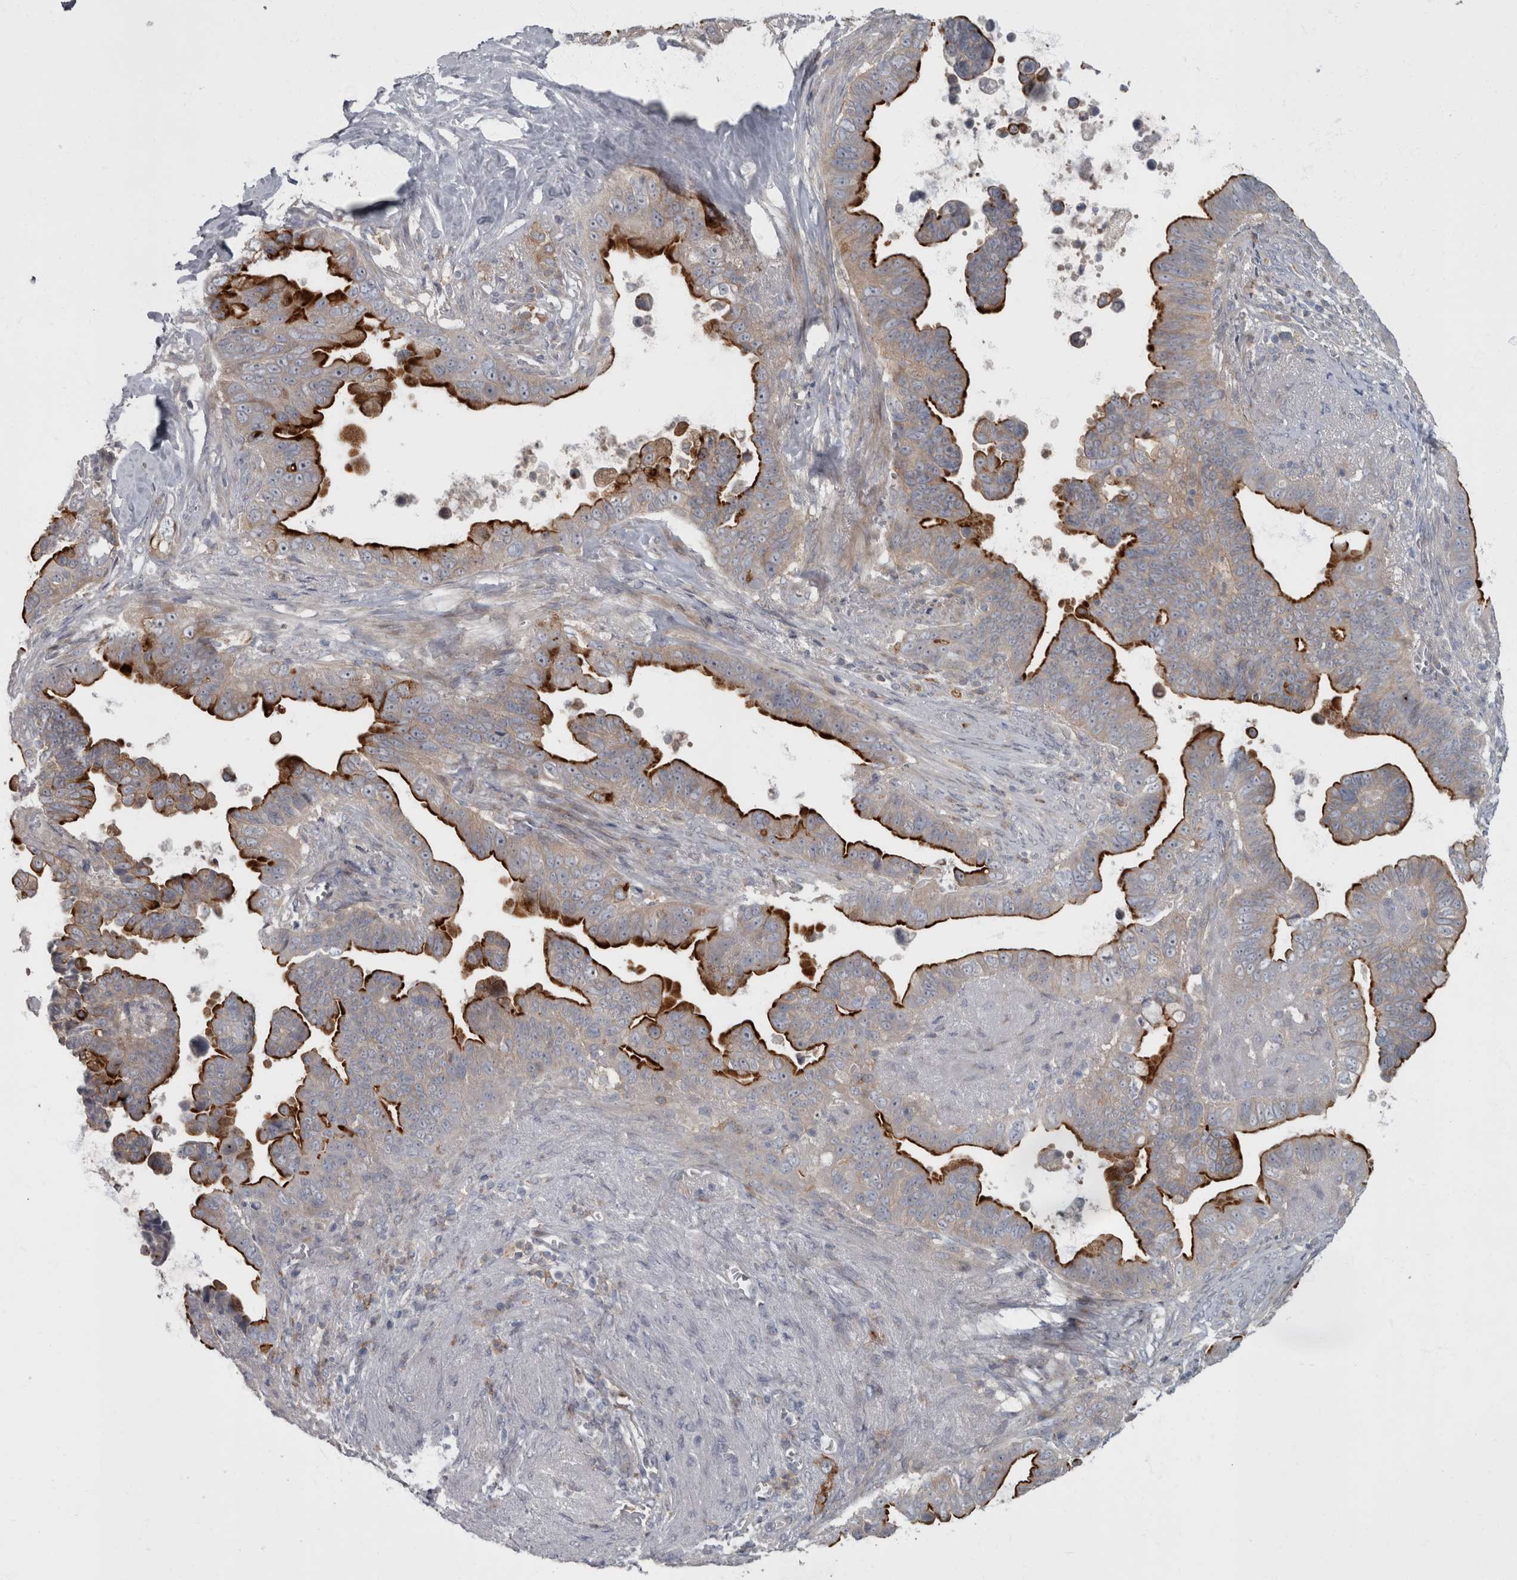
{"staining": {"intensity": "strong", "quantity": "25%-75%", "location": "cytoplasmic/membranous"}, "tissue": "pancreatic cancer", "cell_type": "Tumor cells", "image_type": "cancer", "snomed": [{"axis": "morphology", "description": "Adenocarcinoma, NOS"}, {"axis": "topography", "description": "Pancreas"}], "caption": "About 25%-75% of tumor cells in human pancreatic adenocarcinoma reveal strong cytoplasmic/membranous protein positivity as visualized by brown immunohistochemical staining.", "gene": "CDC42BPG", "patient": {"sex": "female", "age": 72}}